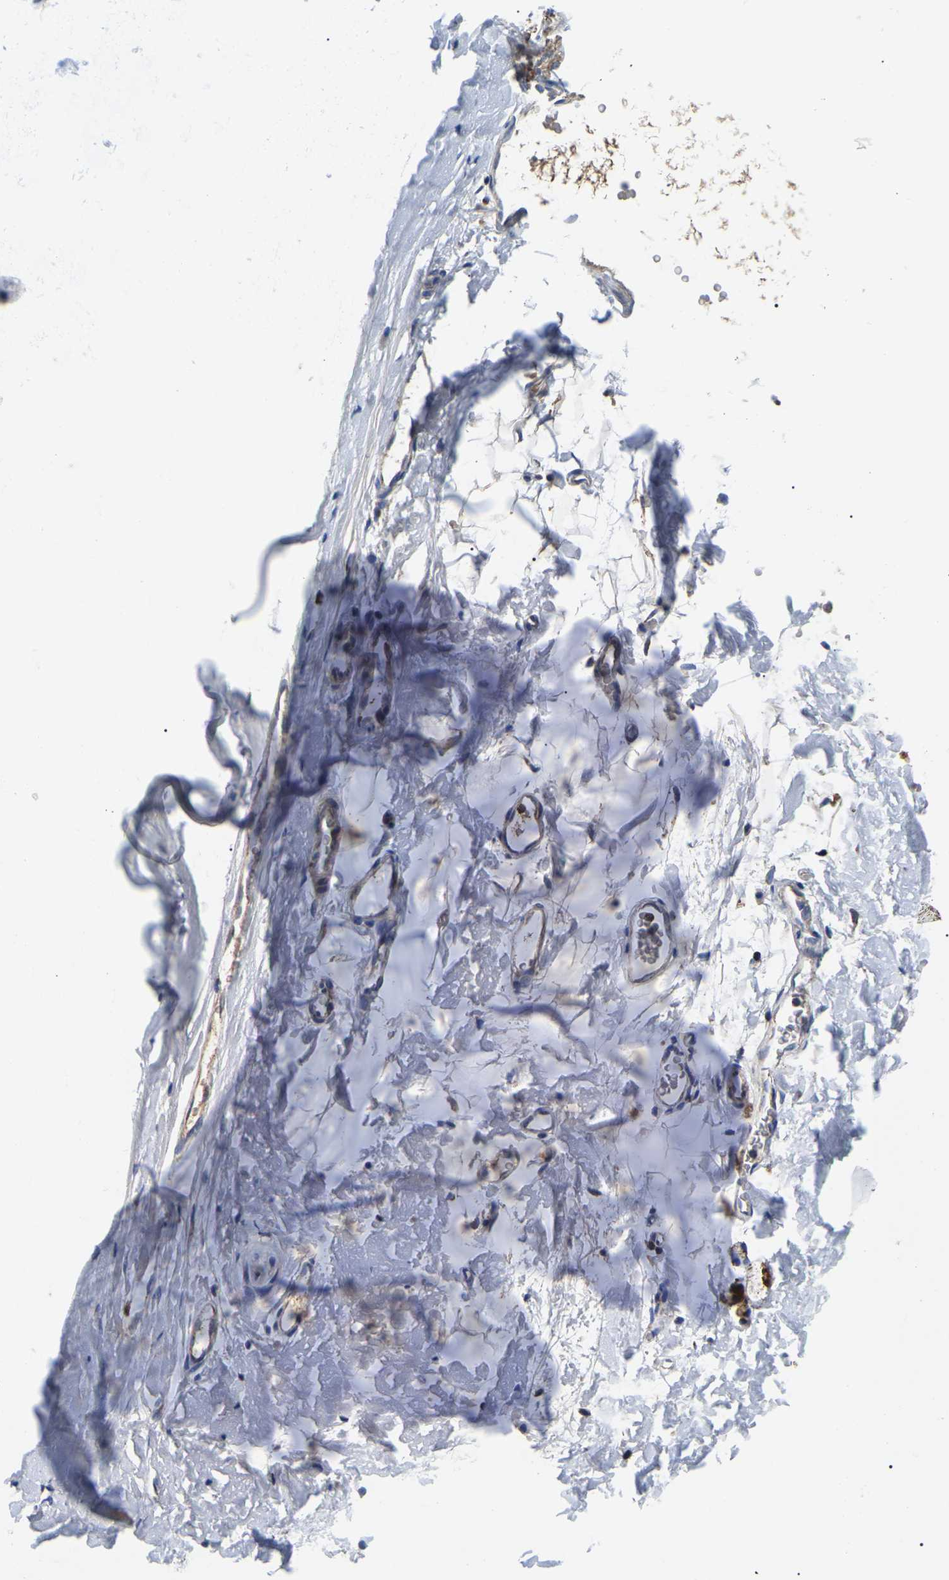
{"staining": {"intensity": "negative", "quantity": "none", "location": "none"}, "tissue": "adipose tissue", "cell_type": "Adipocytes", "image_type": "normal", "snomed": [{"axis": "morphology", "description": "Normal tissue, NOS"}, {"axis": "topography", "description": "Cartilage tissue"}, {"axis": "topography", "description": "Bronchus"}], "caption": "DAB (3,3'-diaminobenzidine) immunohistochemical staining of normal human adipose tissue displays no significant staining in adipocytes.", "gene": "PPM1E", "patient": {"sex": "female", "age": 53}}